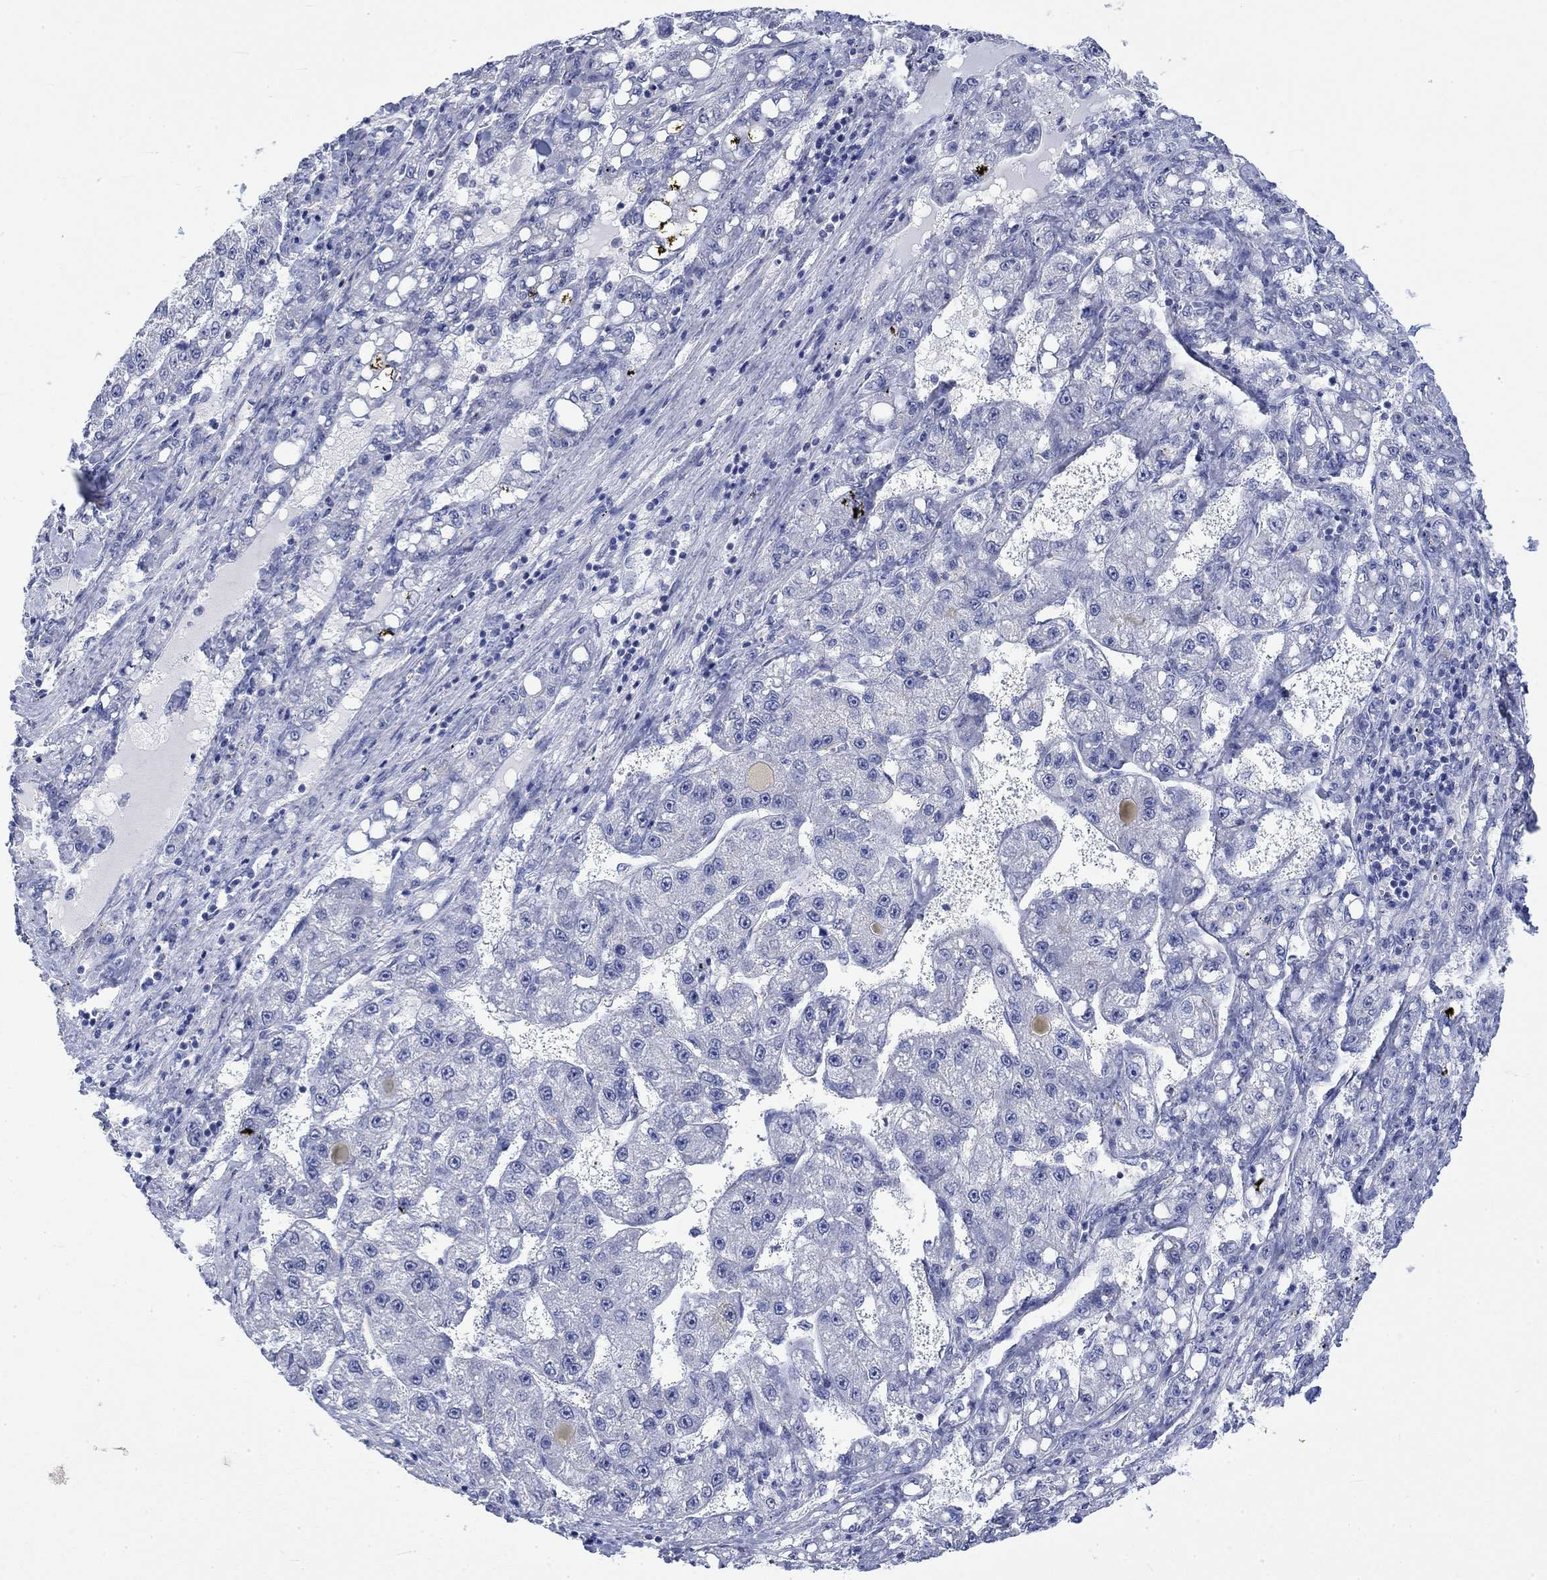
{"staining": {"intensity": "negative", "quantity": "none", "location": "none"}, "tissue": "liver cancer", "cell_type": "Tumor cells", "image_type": "cancer", "snomed": [{"axis": "morphology", "description": "Carcinoma, Hepatocellular, NOS"}, {"axis": "topography", "description": "Liver"}], "caption": "DAB immunohistochemical staining of hepatocellular carcinoma (liver) reveals no significant staining in tumor cells.", "gene": "AGRP", "patient": {"sex": "female", "age": 65}}